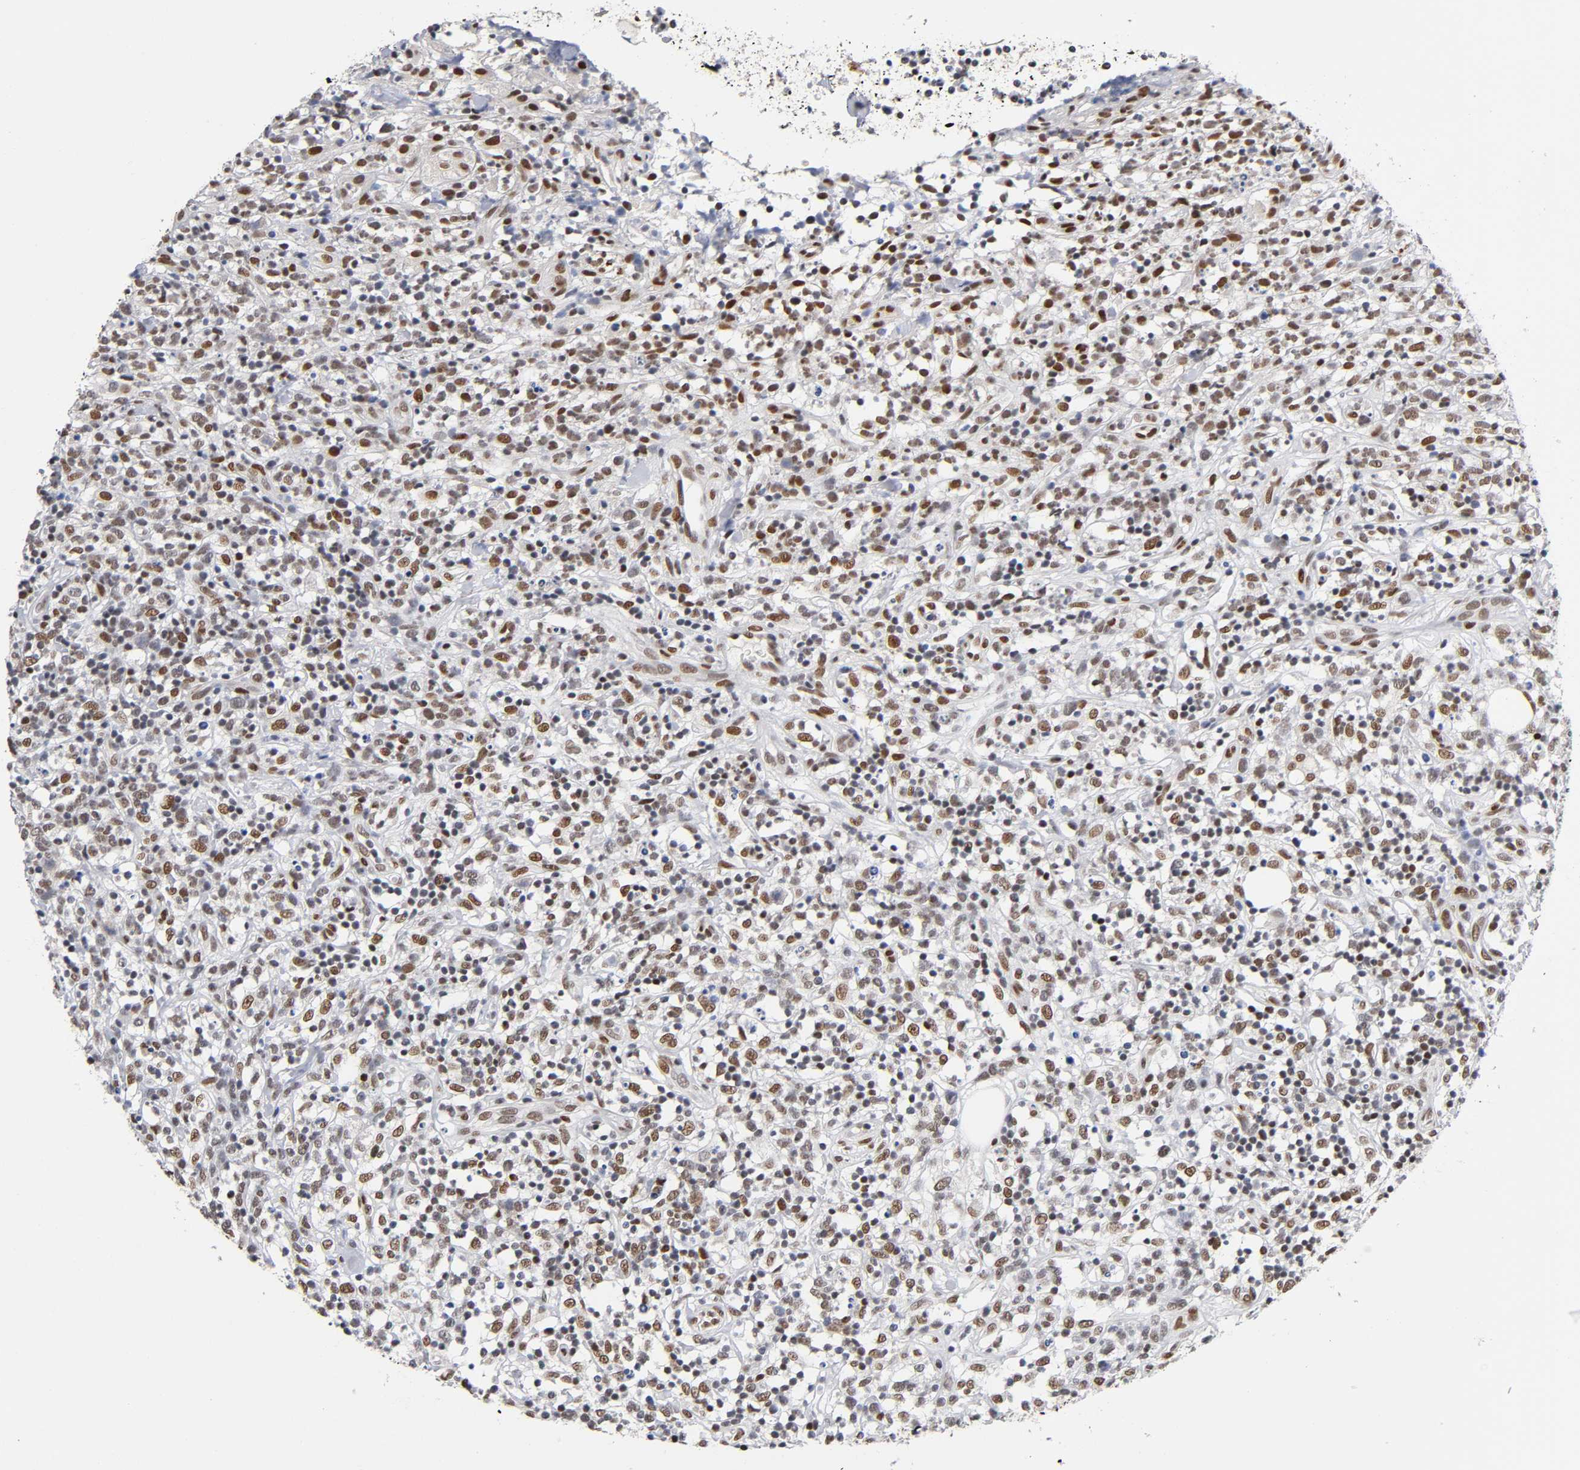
{"staining": {"intensity": "moderate", "quantity": ">75%", "location": "nuclear"}, "tissue": "lymphoma", "cell_type": "Tumor cells", "image_type": "cancer", "snomed": [{"axis": "morphology", "description": "Malignant lymphoma, non-Hodgkin's type, High grade"}, {"axis": "topography", "description": "Lymph node"}], "caption": "Immunohistochemistry micrograph of high-grade malignant lymphoma, non-Hodgkin's type stained for a protein (brown), which demonstrates medium levels of moderate nuclear staining in about >75% of tumor cells.", "gene": "NR3C1", "patient": {"sex": "female", "age": 73}}